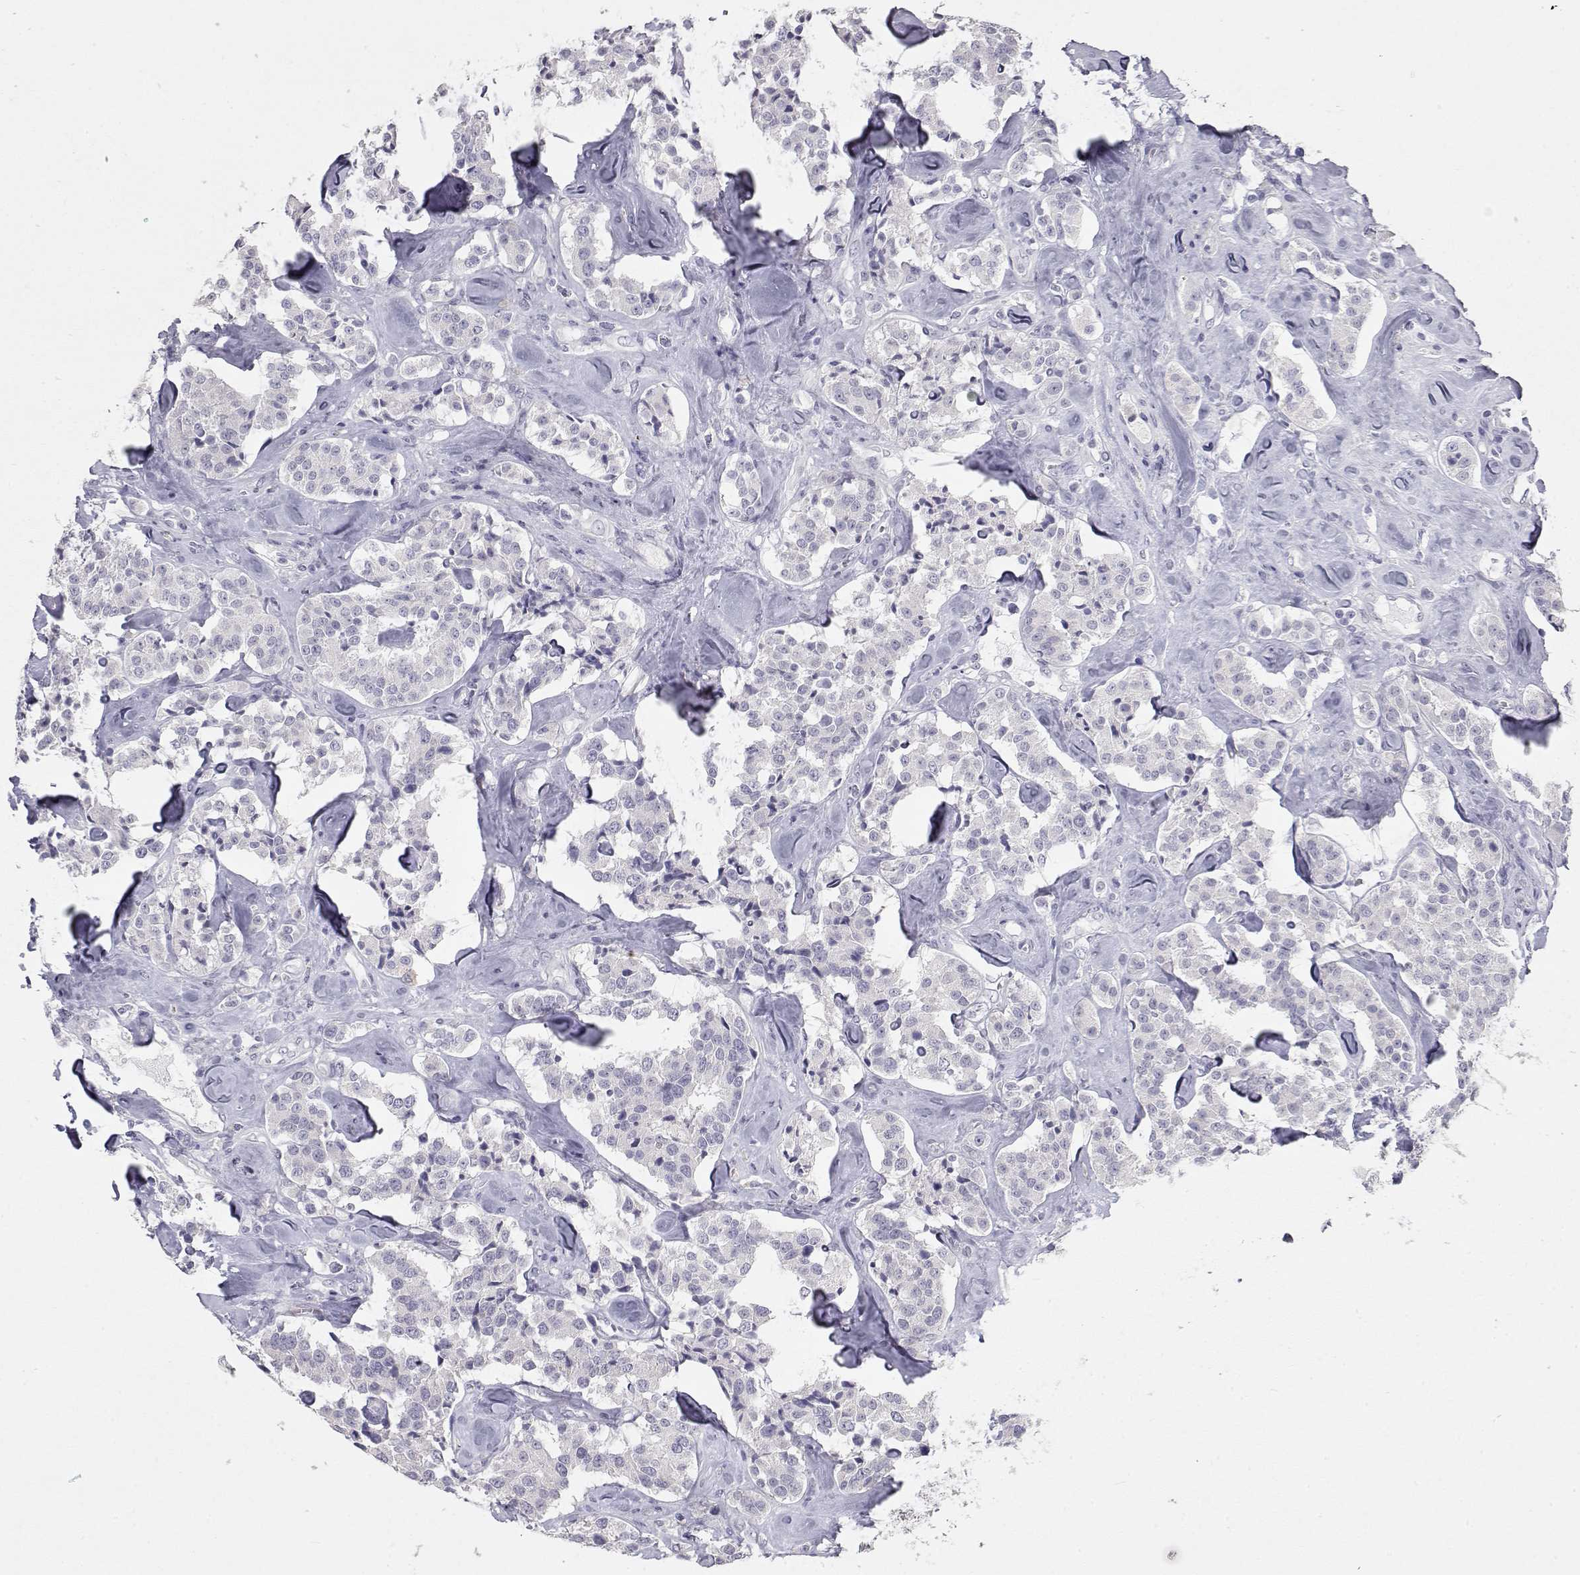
{"staining": {"intensity": "negative", "quantity": "none", "location": "none"}, "tissue": "carcinoid", "cell_type": "Tumor cells", "image_type": "cancer", "snomed": [{"axis": "morphology", "description": "Carcinoid, malignant, NOS"}, {"axis": "topography", "description": "Pancreas"}], "caption": "Immunohistochemistry (IHC) histopathology image of neoplastic tissue: human malignant carcinoid stained with DAB (3,3'-diaminobenzidine) demonstrates no significant protein positivity in tumor cells.", "gene": "LAMB3", "patient": {"sex": "male", "age": 41}}